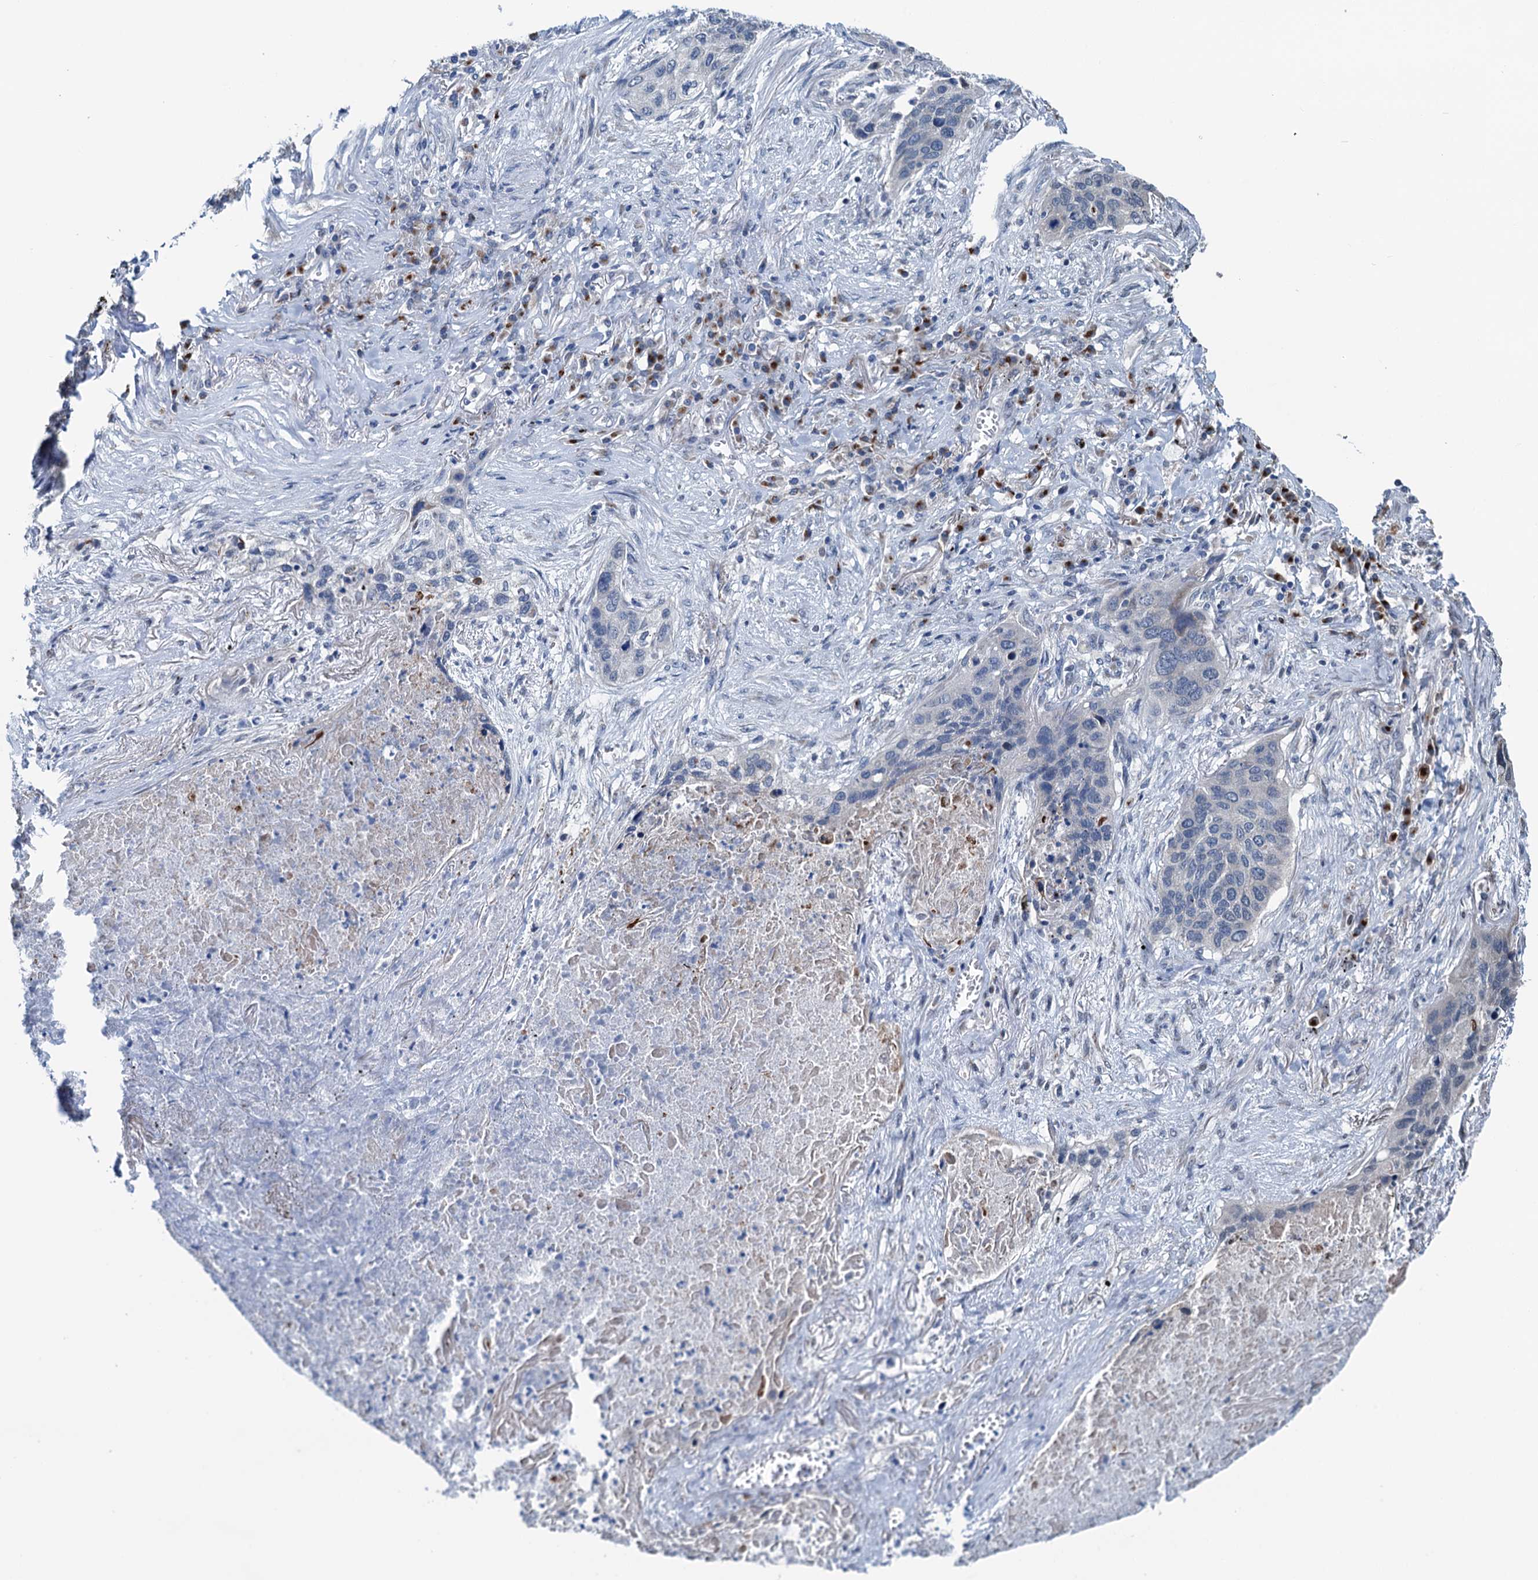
{"staining": {"intensity": "negative", "quantity": "none", "location": "none"}, "tissue": "lung cancer", "cell_type": "Tumor cells", "image_type": "cancer", "snomed": [{"axis": "morphology", "description": "Squamous cell carcinoma, NOS"}, {"axis": "topography", "description": "Lung"}], "caption": "This is an immunohistochemistry (IHC) micrograph of lung squamous cell carcinoma. There is no positivity in tumor cells.", "gene": "SHLD1", "patient": {"sex": "female", "age": 63}}